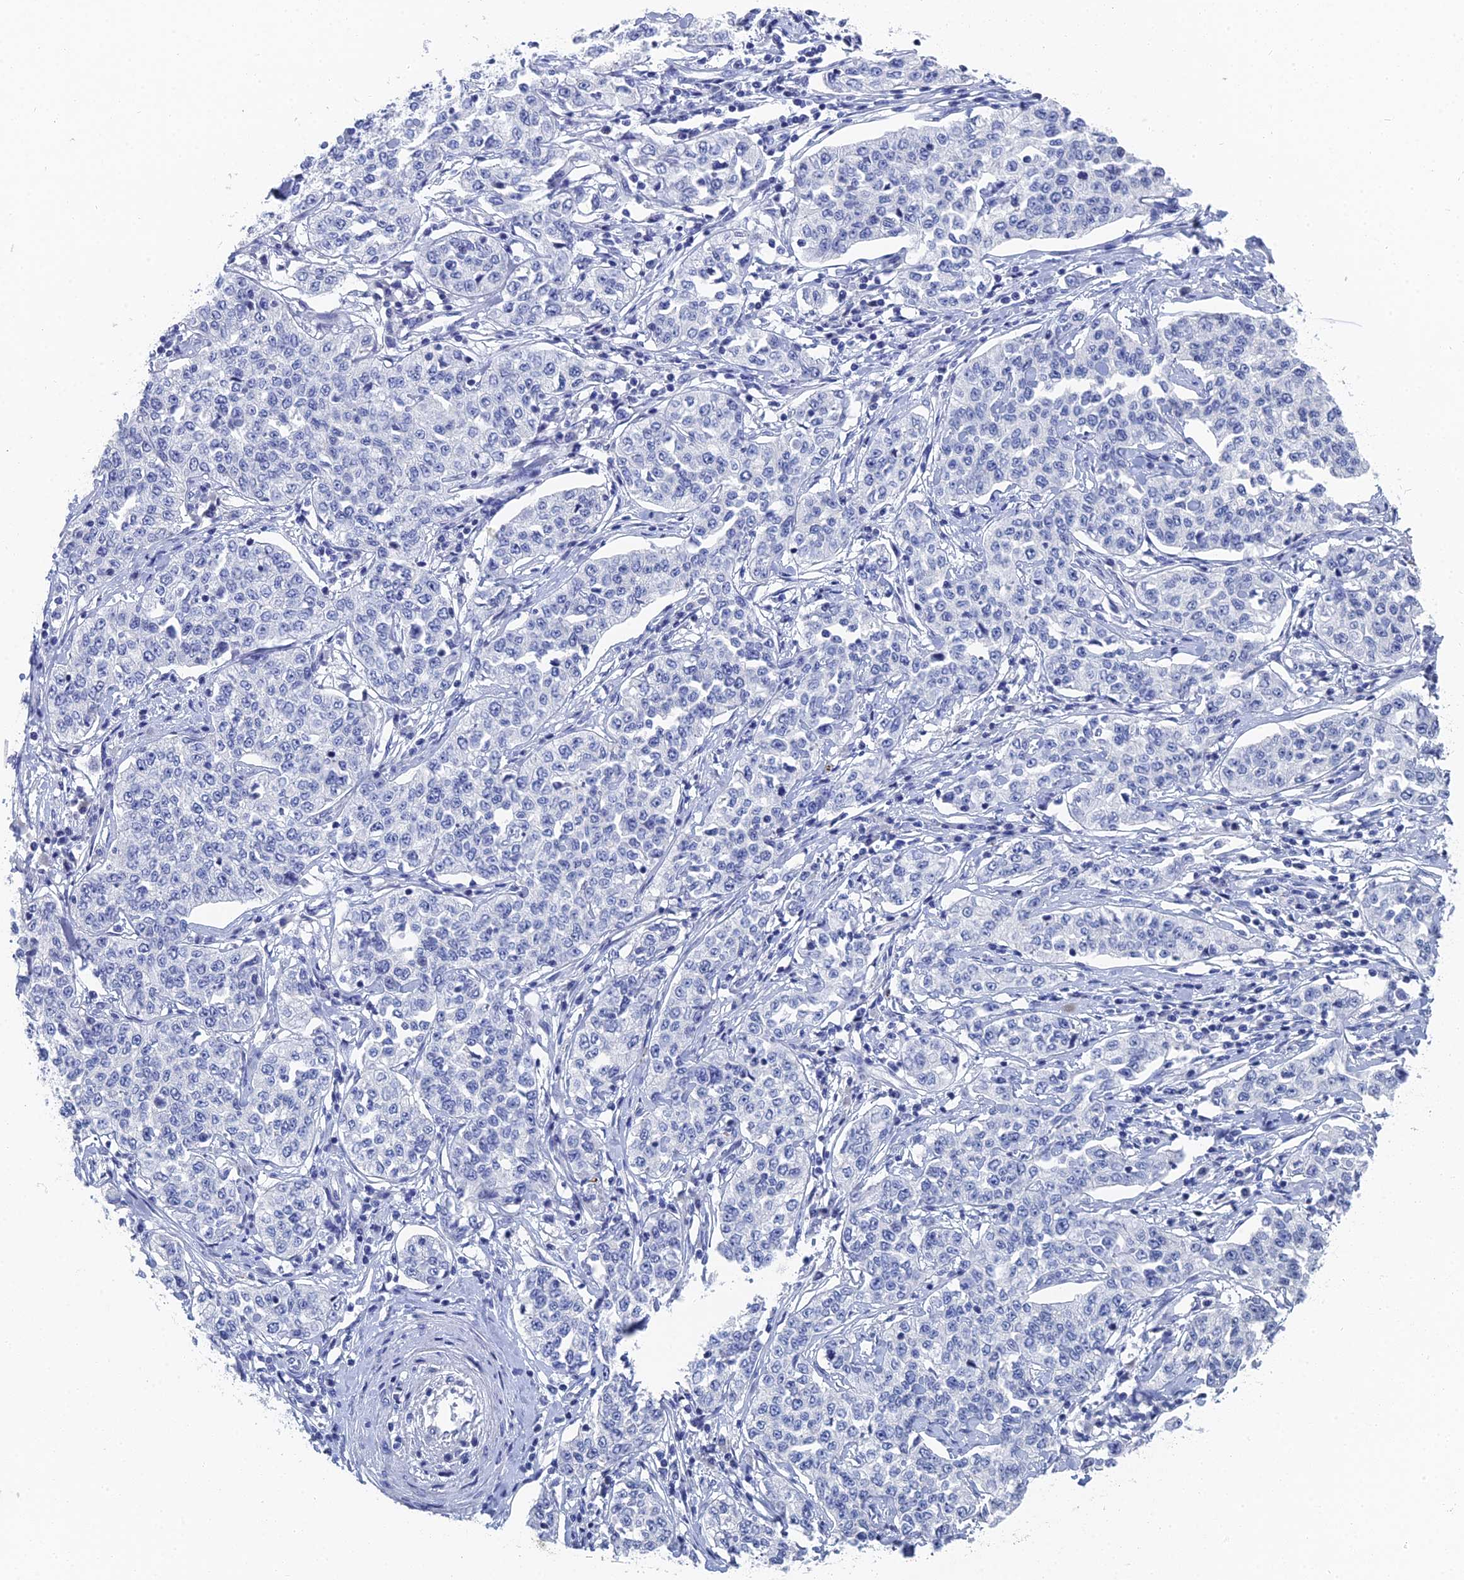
{"staining": {"intensity": "negative", "quantity": "none", "location": "none"}, "tissue": "cervical cancer", "cell_type": "Tumor cells", "image_type": "cancer", "snomed": [{"axis": "morphology", "description": "Squamous cell carcinoma, NOS"}, {"axis": "topography", "description": "Cervix"}], "caption": "The immunohistochemistry (IHC) histopathology image has no significant positivity in tumor cells of cervical cancer (squamous cell carcinoma) tissue.", "gene": "GFAP", "patient": {"sex": "female", "age": 35}}